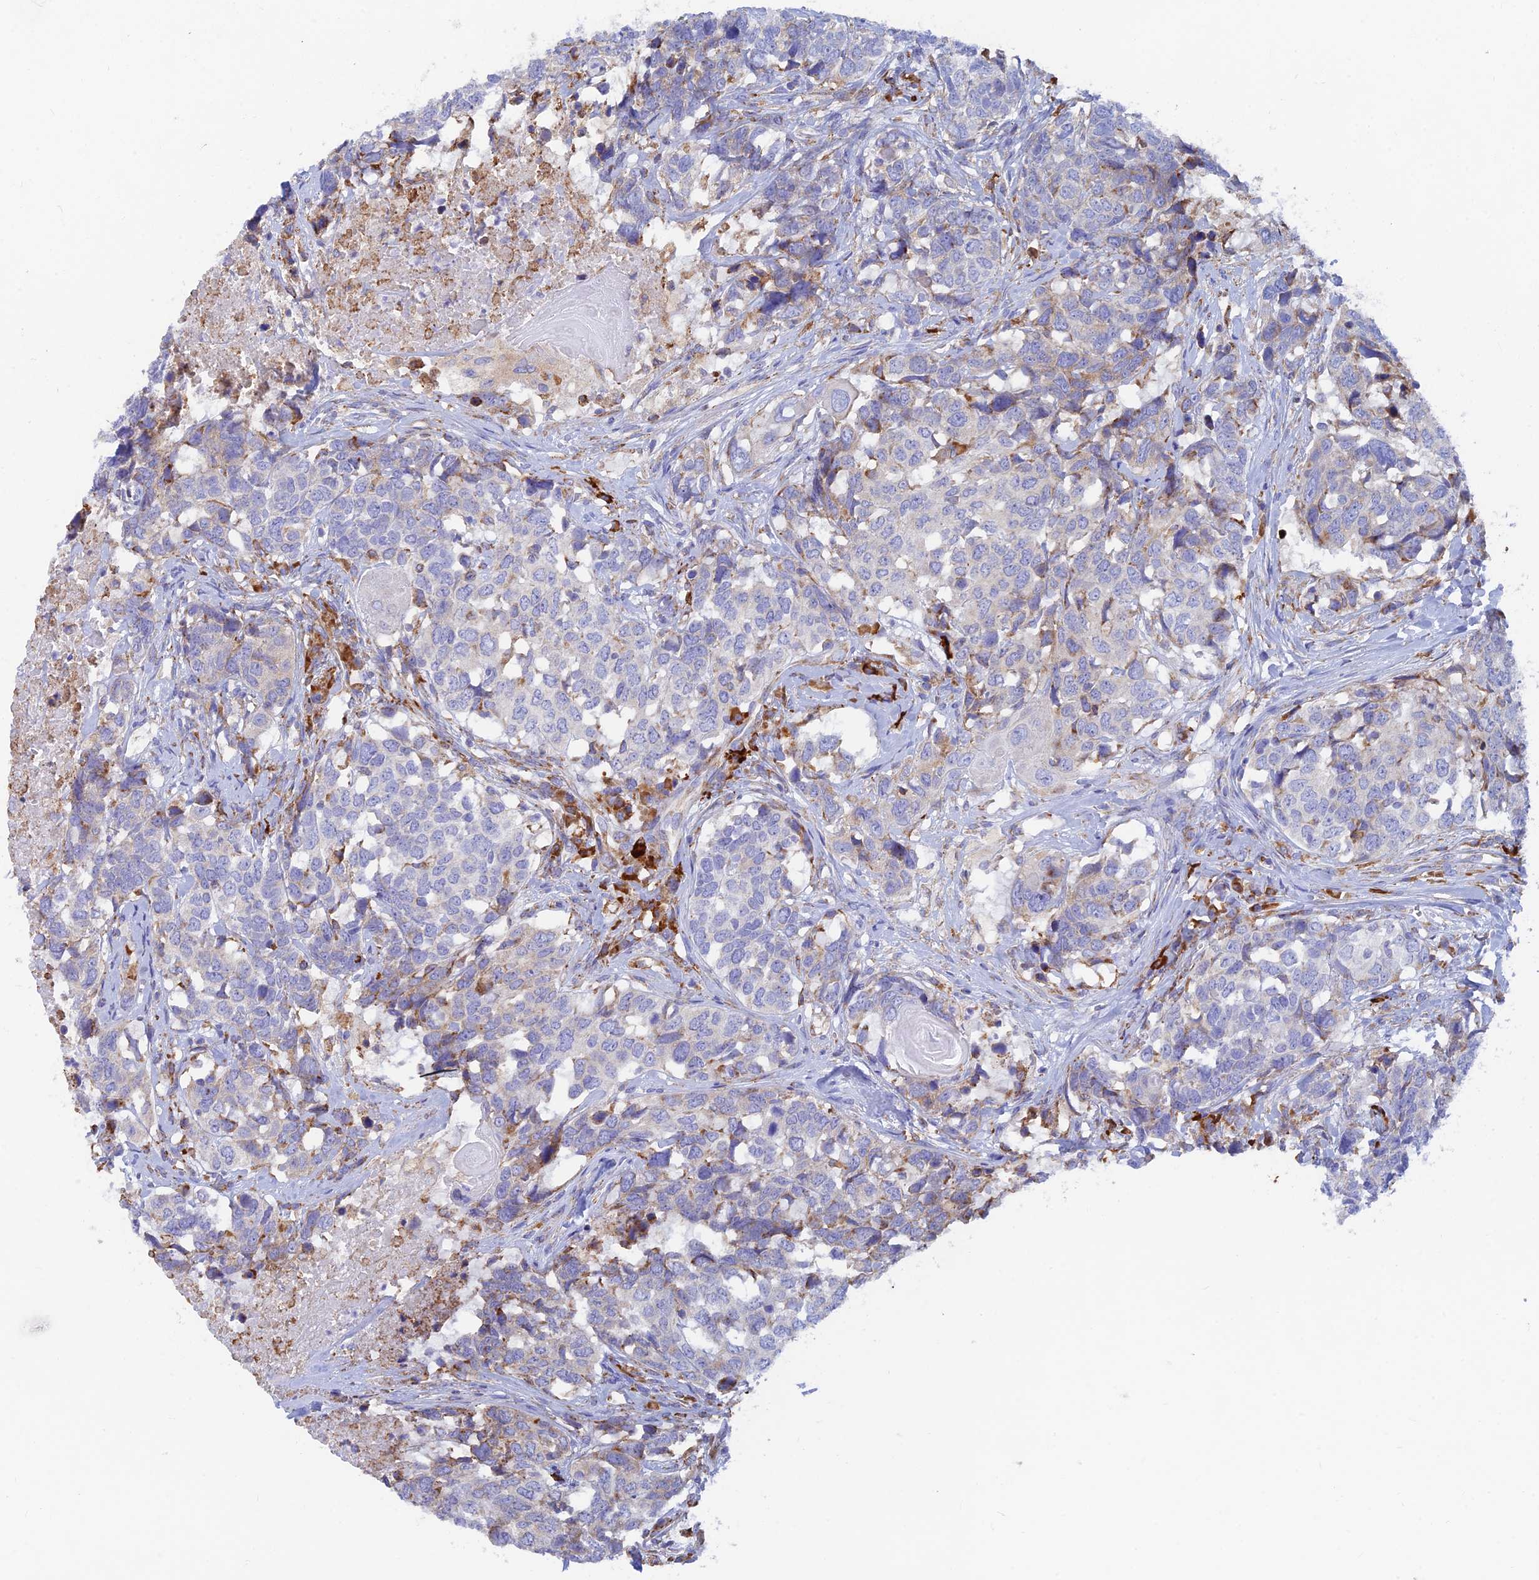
{"staining": {"intensity": "weak", "quantity": "<25%", "location": "cytoplasmic/membranous"}, "tissue": "head and neck cancer", "cell_type": "Tumor cells", "image_type": "cancer", "snomed": [{"axis": "morphology", "description": "Squamous cell carcinoma, NOS"}, {"axis": "topography", "description": "Head-Neck"}], "caption": "A high-resolution image shows immunohistochemistry staining of head and neck cancer, which reveals no significant positivity in tumor cells.", "gene": "WDR35", "patient": {"sex": "male", "age": 66}}